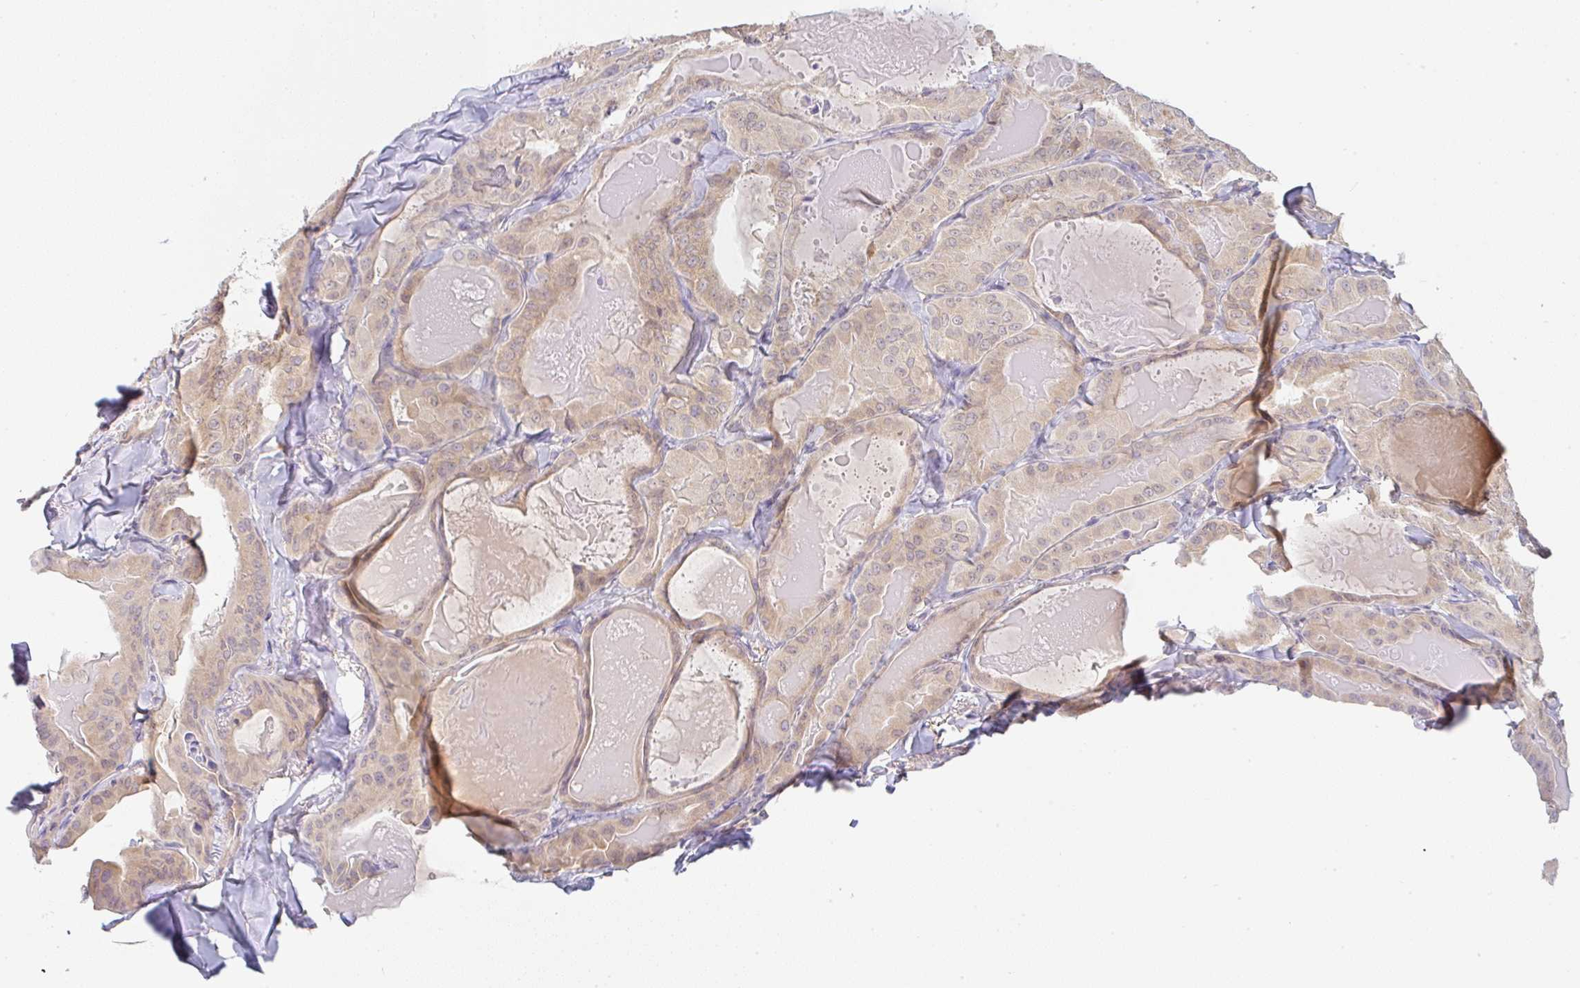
{"staining": {"intensity": "weak", "quantity": ">75%", "location": "cytoplasmic/membranous"}, "tissue": "thyroid cancer", "cell_type": "Tumor cells", "image_type": "cancer", "snomed": [{"axis": "morphology", "description": "Papillary adenocarcinoma, NOS"}, {"axis": "topography", "description": "Thyroid gland"}], "caption": "Immunohistochemistry (IHC) (DAB (3,3'-diaminobenzidine)) staining of thyroid cancer (papillary adenocarcinoma) exhibits weak cytoplasmic/membranous protein expression in approximately >75% of tumor cells.", "gene": "DERL2", "patient": {"sex": "female", "age": 68}}